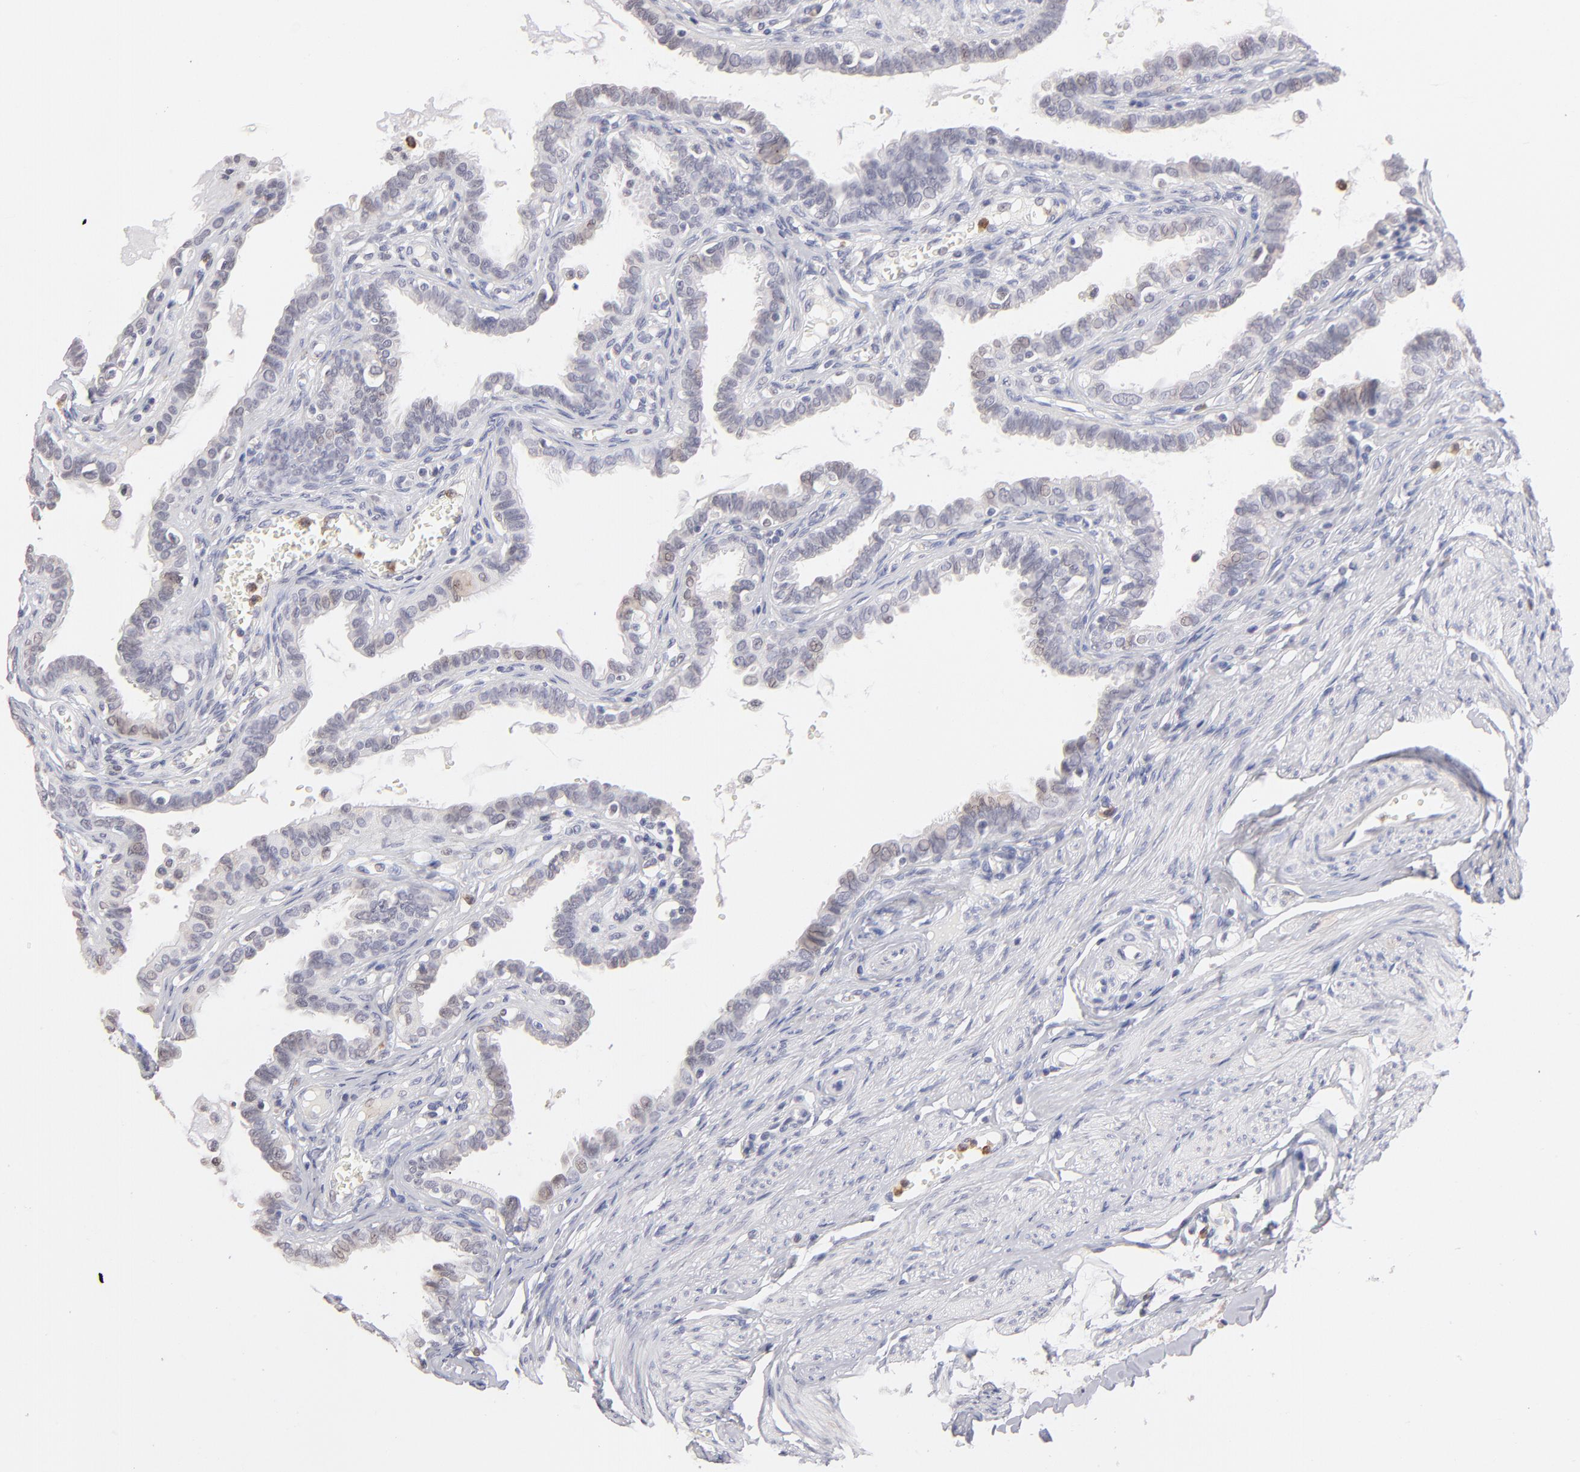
{"staining": {"intensity": "negative", "quantity": "none", "location": "none"}, "tissue": "fallopian tube", "cell_type": "Glandular cells", "image_type": "normal", "snomed": [{"axis": "morphology", "description": "Normal tissue, NOS"}, {"axis": "topography", "description": "Fallopian tube"}], "caption": "A micrograph of fallopian tube stained for a protein exhibits no brown staining in glandular cells. (IHC, brightfield microscopy, high magnification).", "gene": "MGAM", "patient": {"sex": "female", "age": 67}}